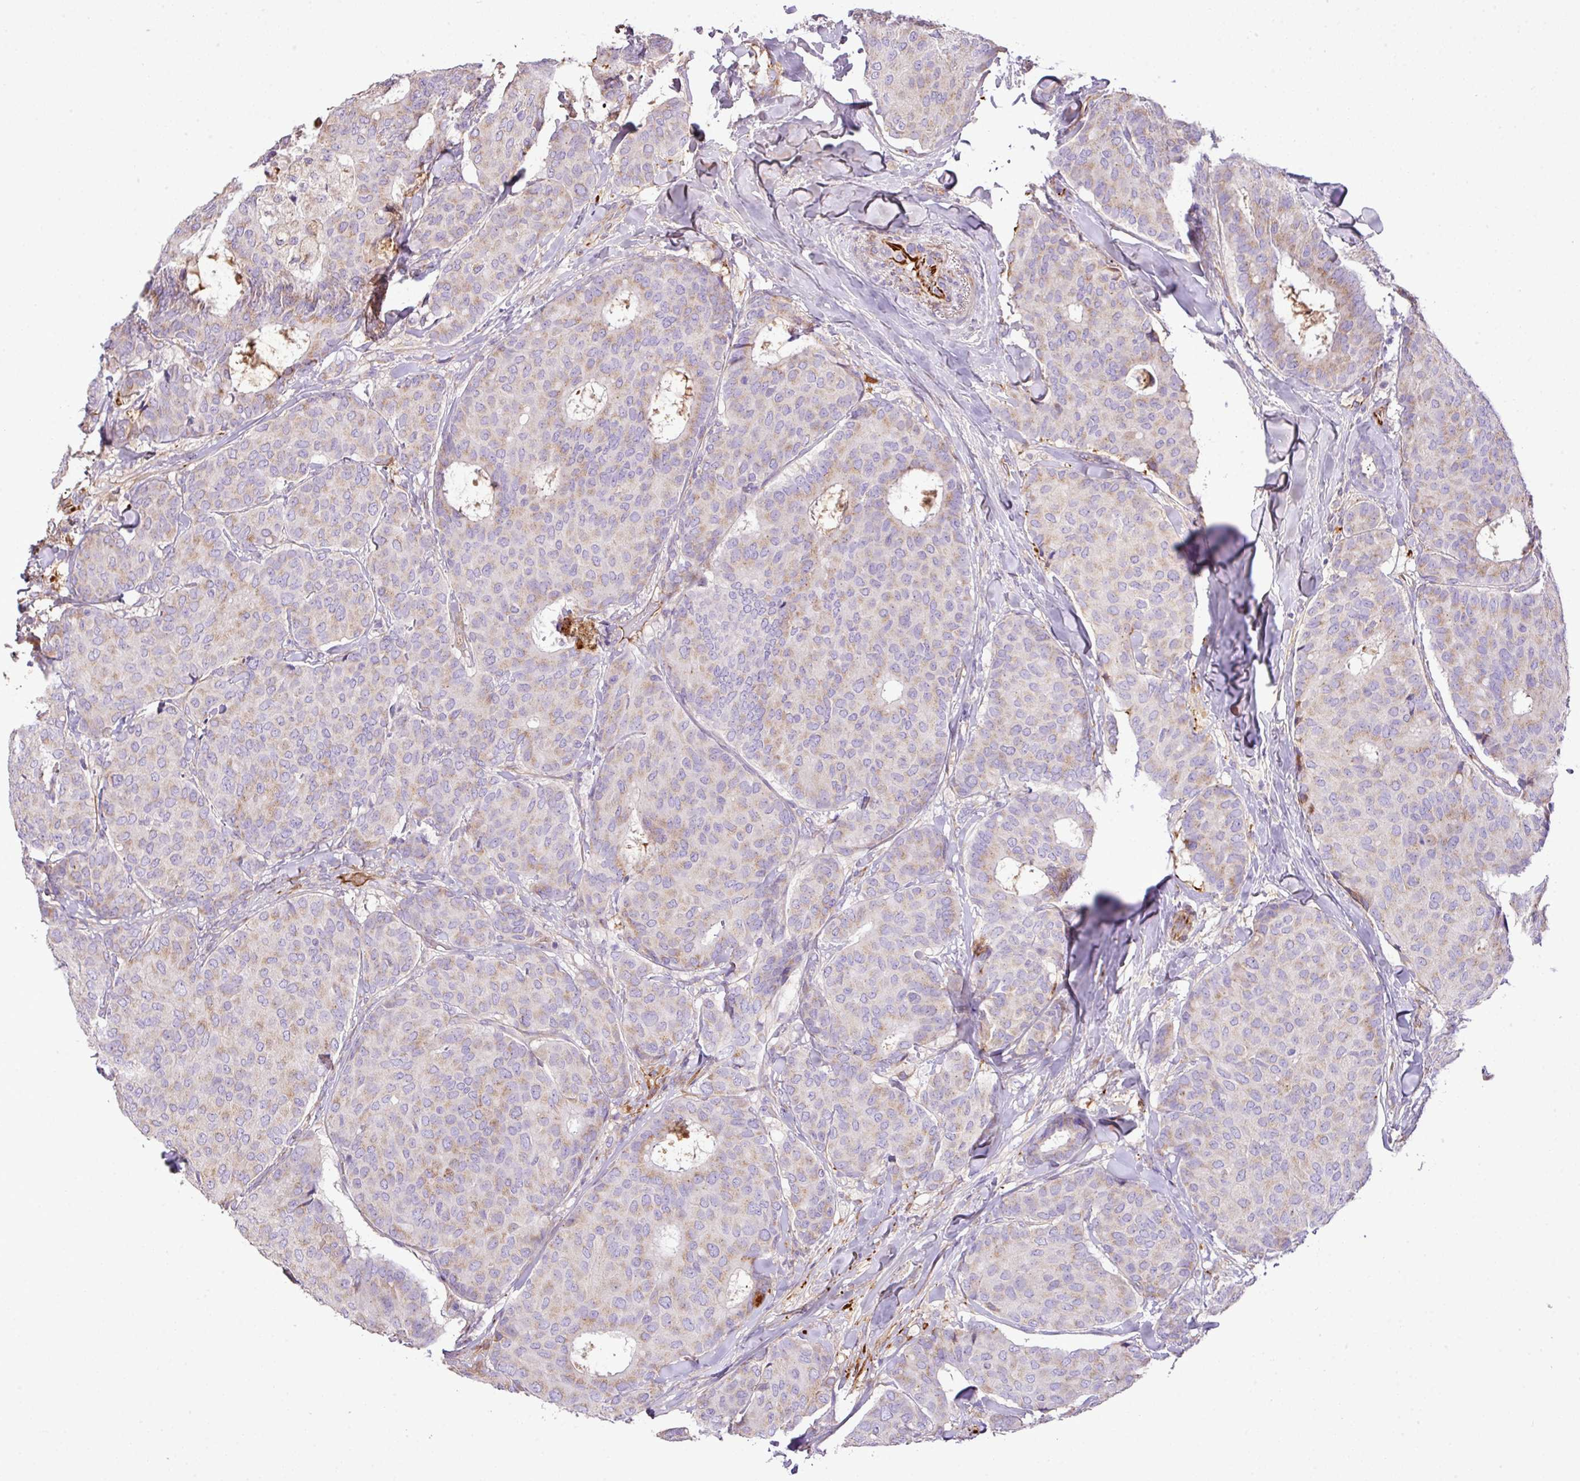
{"staining": {"intensity": "weak", "quantity": "25%-75%", "location": "cytoplasmic/membranous"}, "tissue": "breast cancer", "cell_type": "Tumor cells", "image_type": "cancer", "snomed": [{"axis": "morphology", "description": "Duct carcinoma"}, {"axis": "topography", "description": "Breast"}], "caption": "Human intraductal carcinoma (breast) stained for a protein (brown) demonstrates weak cytoplasmic/membranous positive expression in about 25%-75% of tumor cells.", "gene": "CTXN2", "patient": {"sex": "female", "age": 75}}